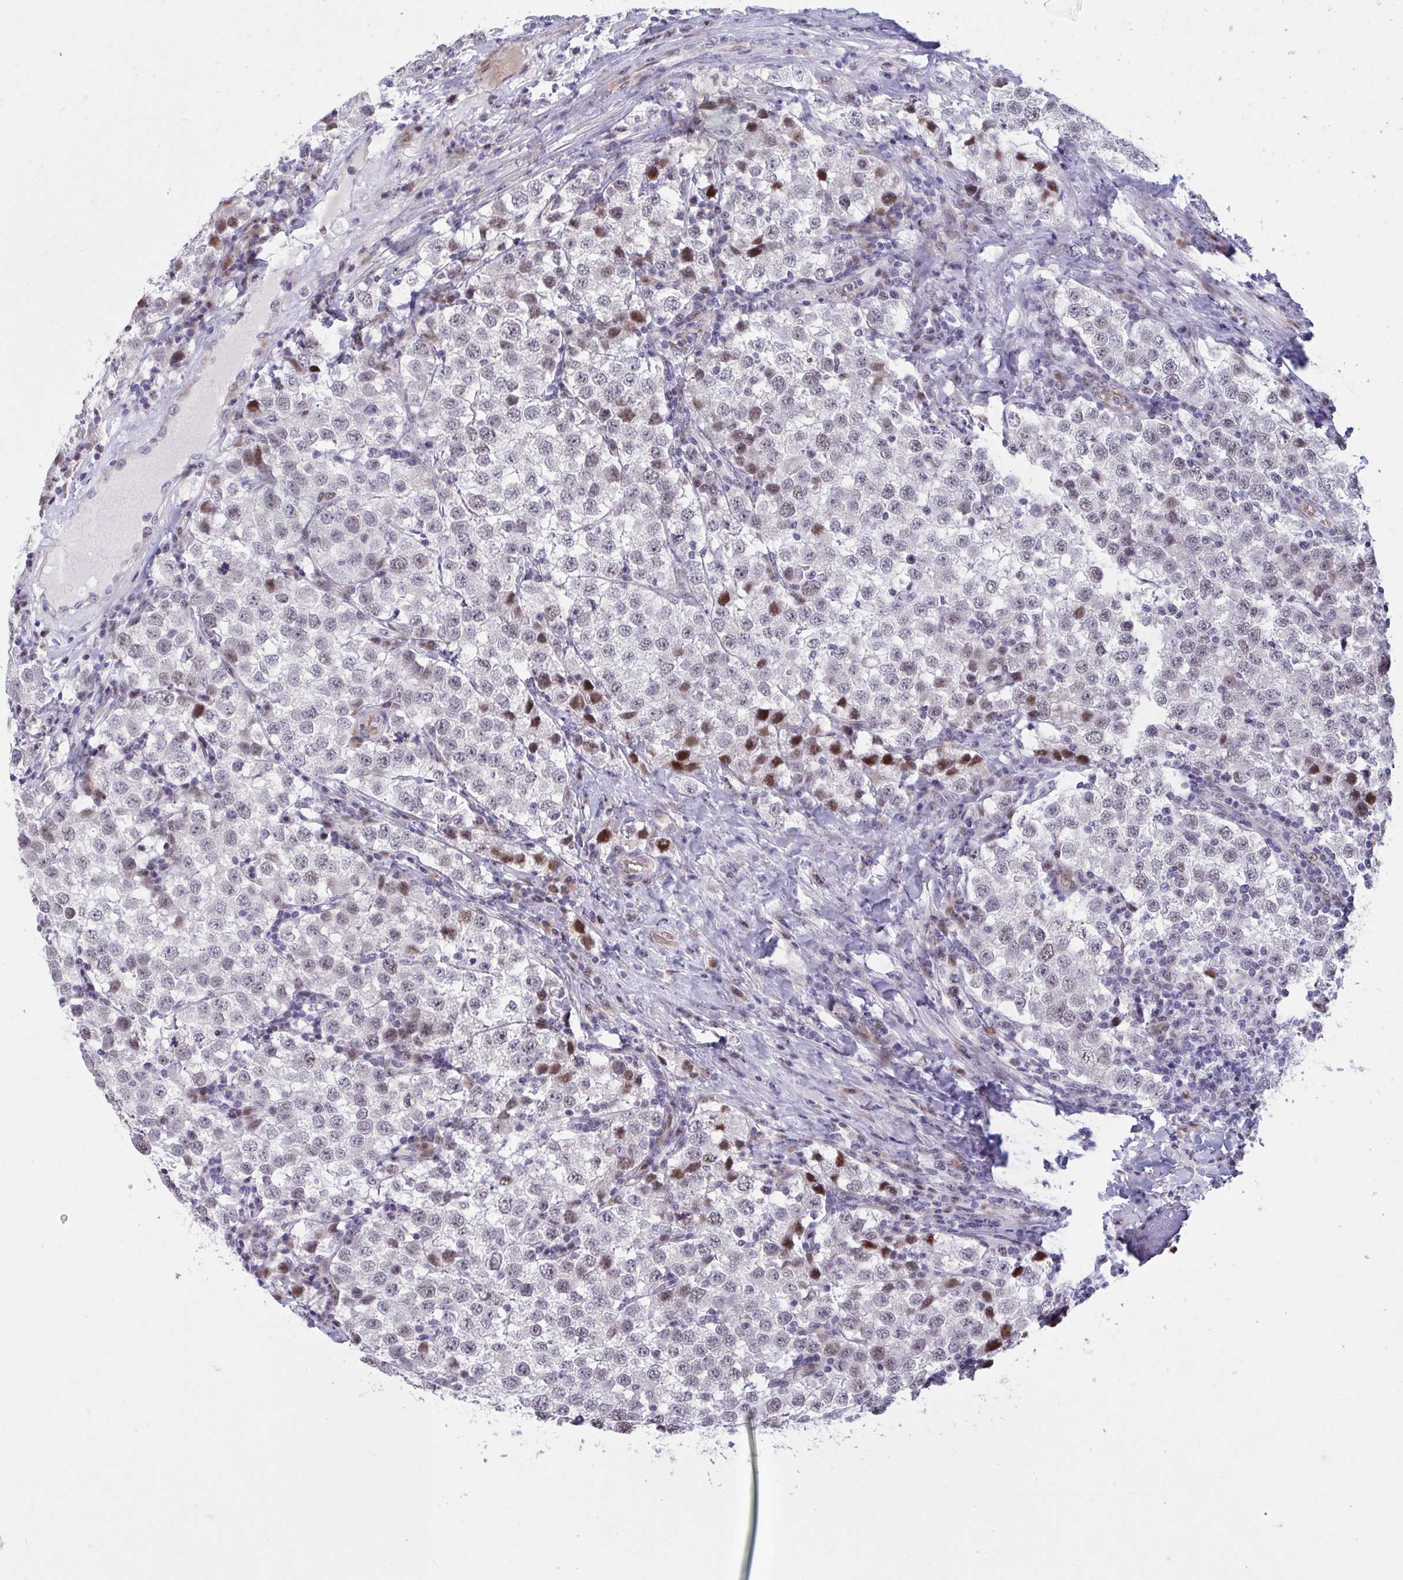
{"staining": {"intensity": "moderate", "quantity": "<25%", "location": "nuclear"}, "tissue": "testis cancer", "cell_type": "Tumor cells", "image_type": "cancer", "snomed": [{"axis": "morphology", "description": "Seminoma, NOS"}, {"axis": "topography", "description": "Testis"}], "caption": "DAB immunohistochemical staining of human testis cancer shows moderate nuclear protein positivity in about <25% of tumor cells.", "gene": "RBL1", "patient": {"sex": "male", "age": 34}}